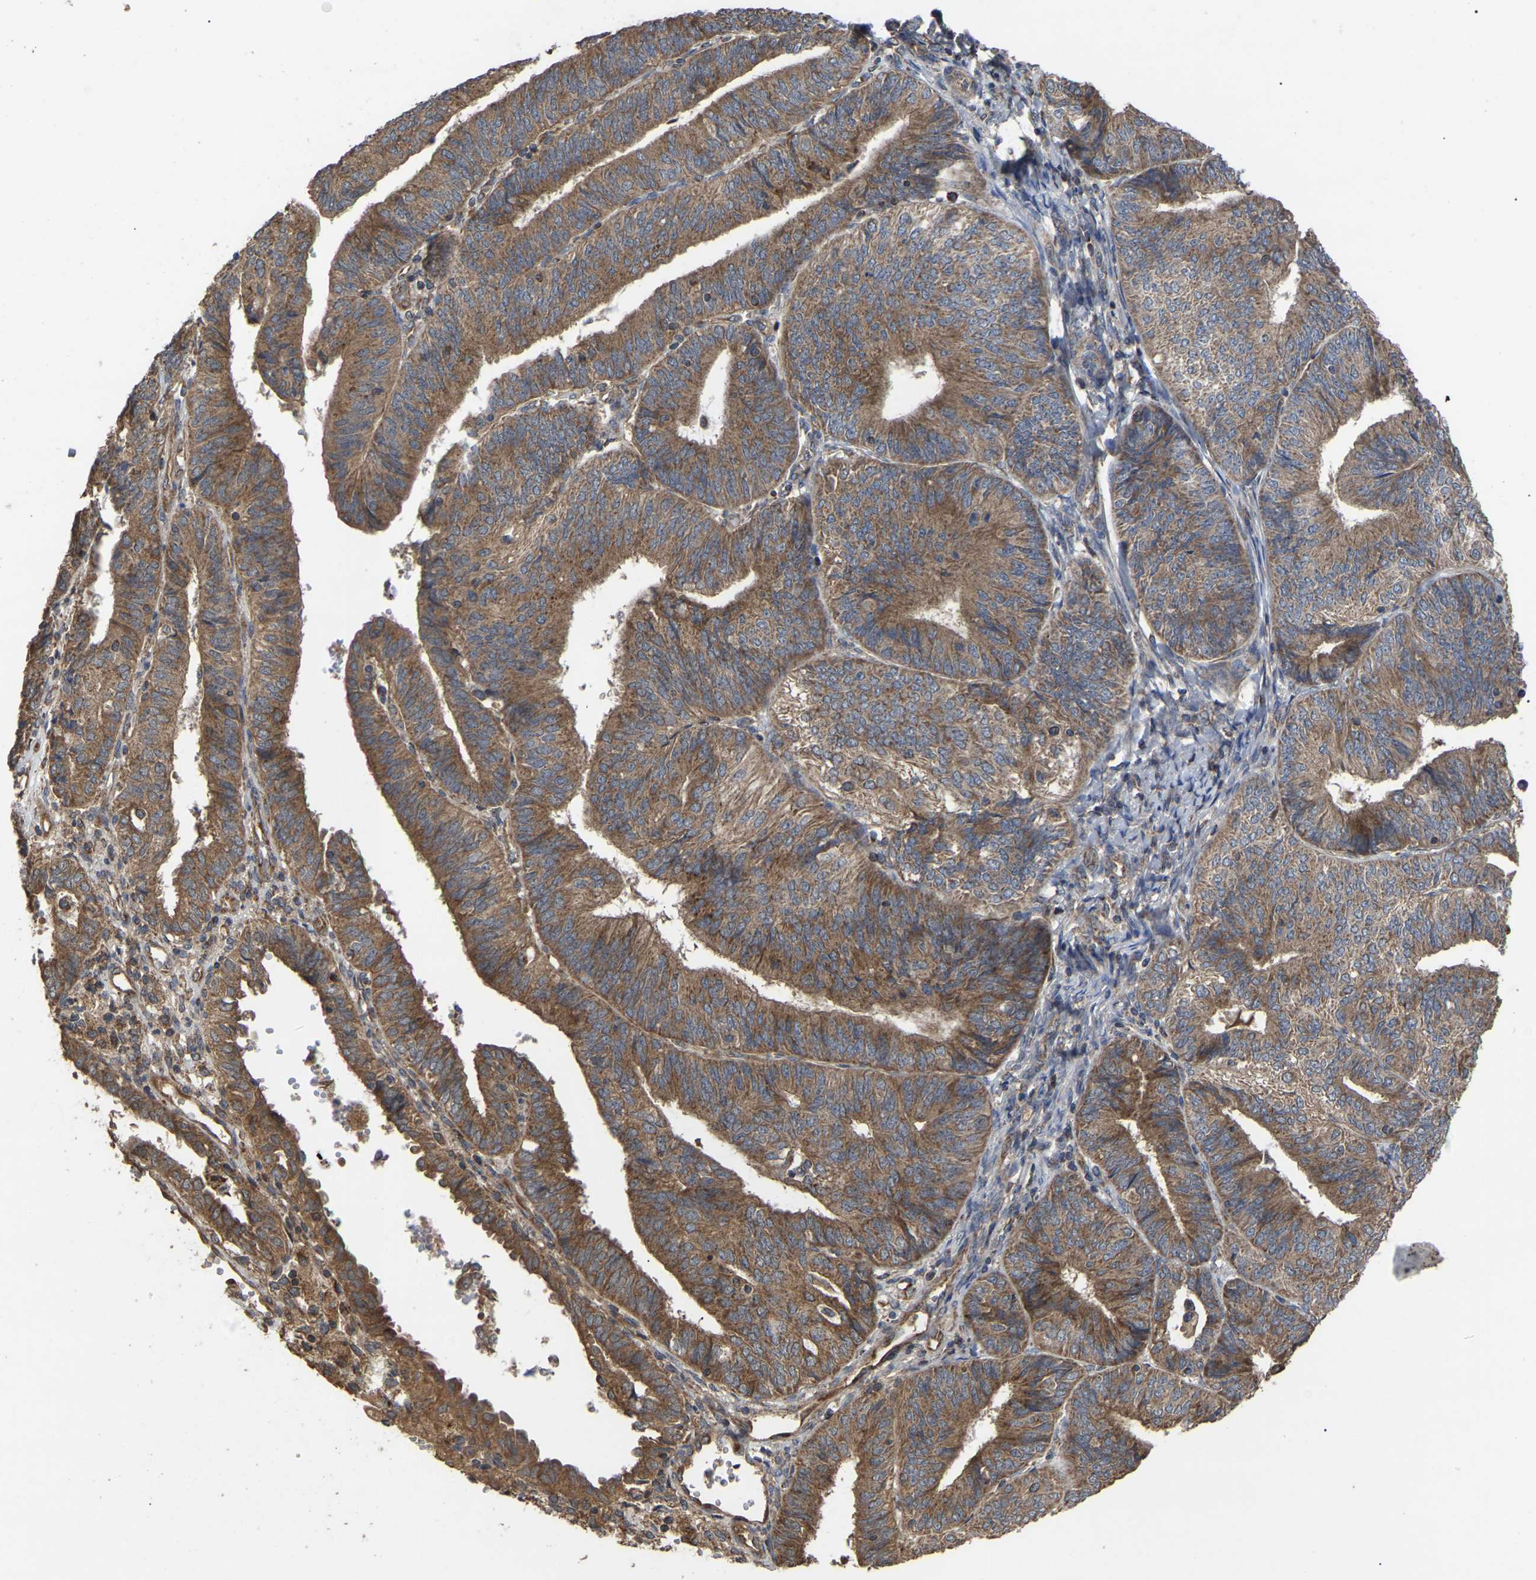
{"staining": {"intensity": "moderate", "quantity": ">75%", "location": "cytoplasmic/membranous"}, "tissue": "endometrial cancer", "cell_type": "Tumor cells", "image_type": "cancer", "snomed": [{"axis": "morphology", "description": "Adenocarcinoma, NOS"}, {"axis": "topography", "description": "Endometrium"}], "caption": "A histopathology image of endometrial cancer stained for a protein exhibits moderate cytoplasmic/membranous brown staining in tumor cells.", "gene": "GCC1", "patient": {"sex": "female", "age": 58}}